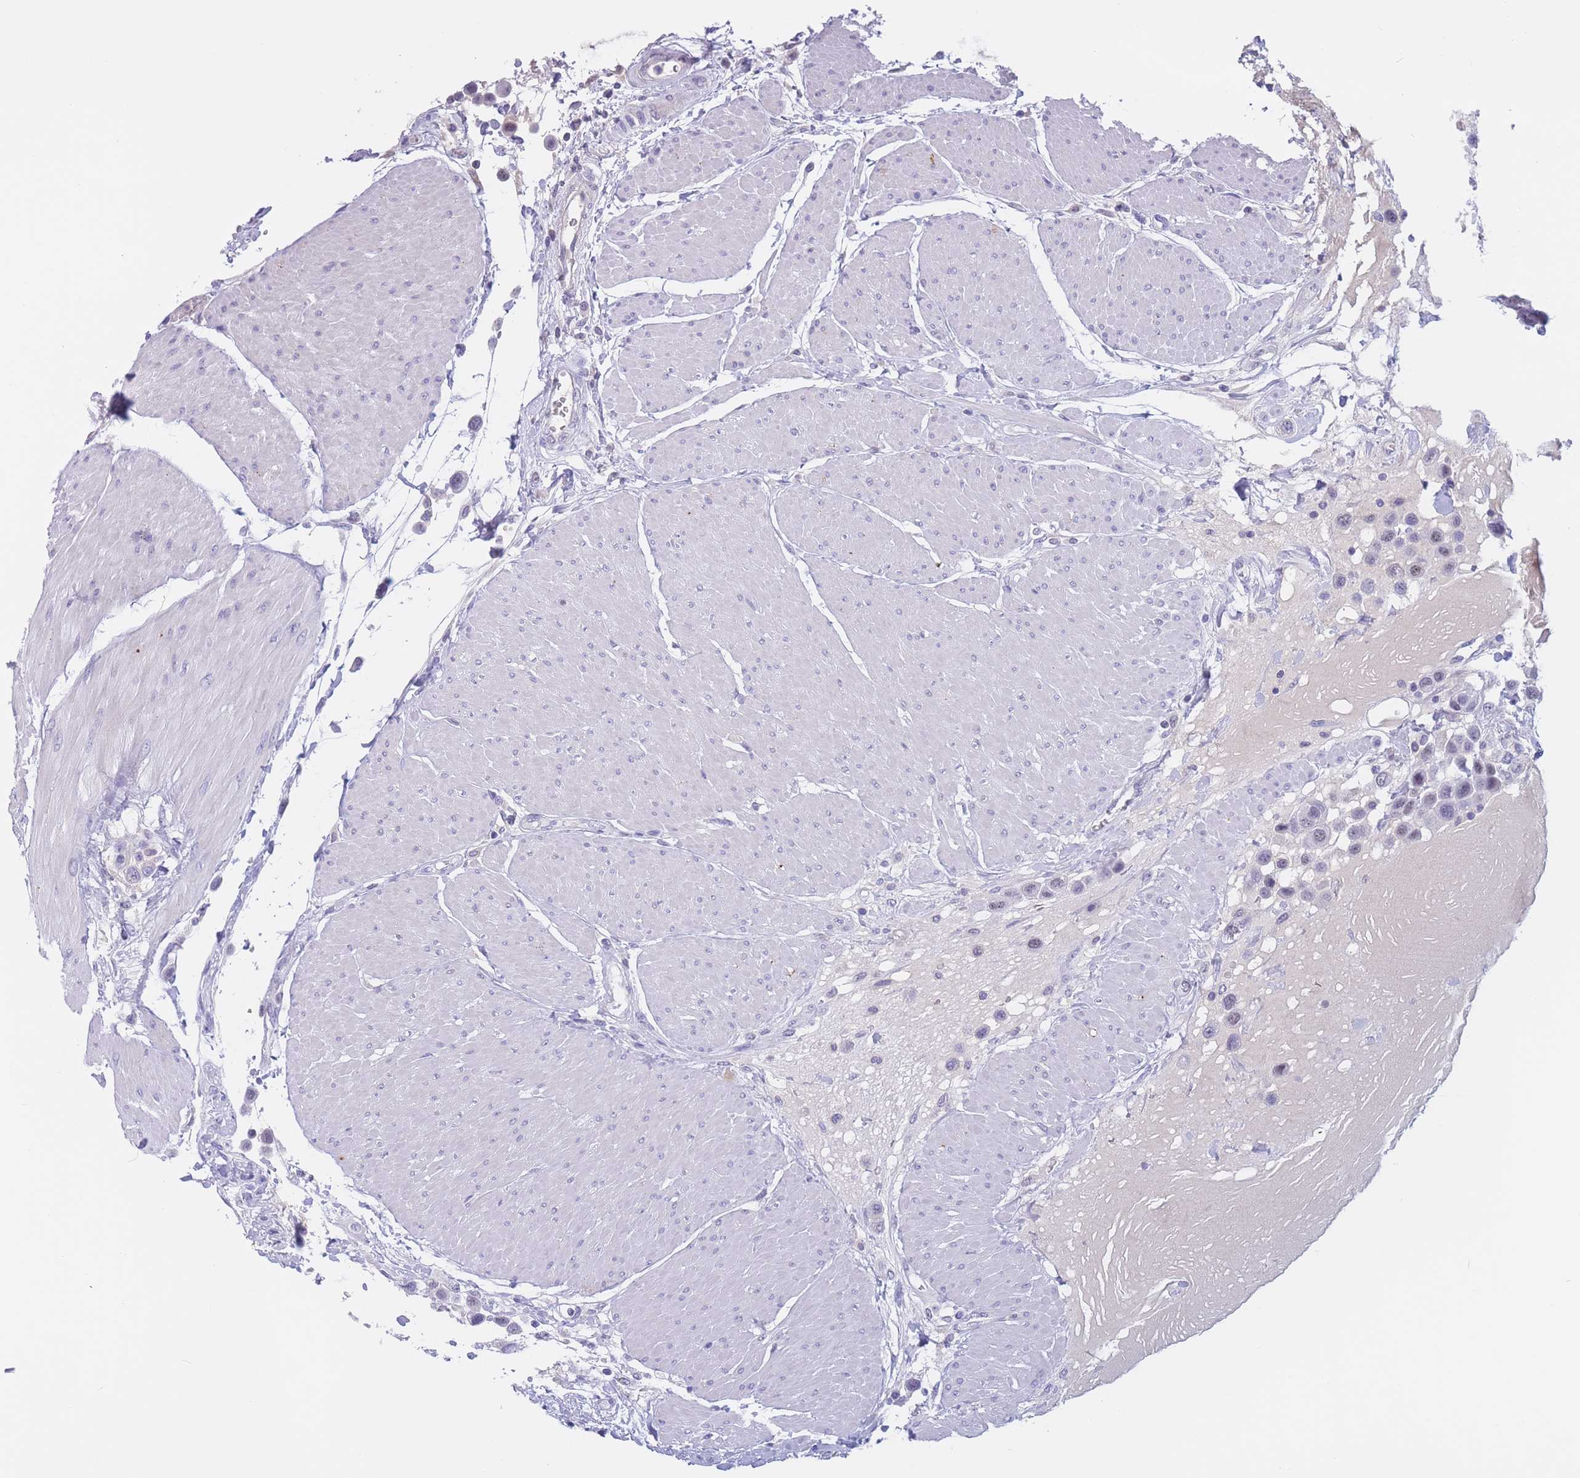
{"staining": {"intensity": "negative", "quantity": "none", "location": "none"}, "tissue": "urothelial cancer", "cell_type": "Tumor cells", "image_type": "cancer", "snomed": [{"axis": "morphology", "description": "Urothelial carcinoma, High grade"}, {"axis": "topography", "description": "Urinary bladder"}], "caption": "The immunohistochemistry histopathology image has no significant expression in tumor cells of urothelial carcinoma (high-grade) tissue. The staining is performed using DAB brown chromogen with nuclei counter-stained in using hematoxylin.", "gene": "BOP1", "patient": {"sex": "male", "age": 50}}